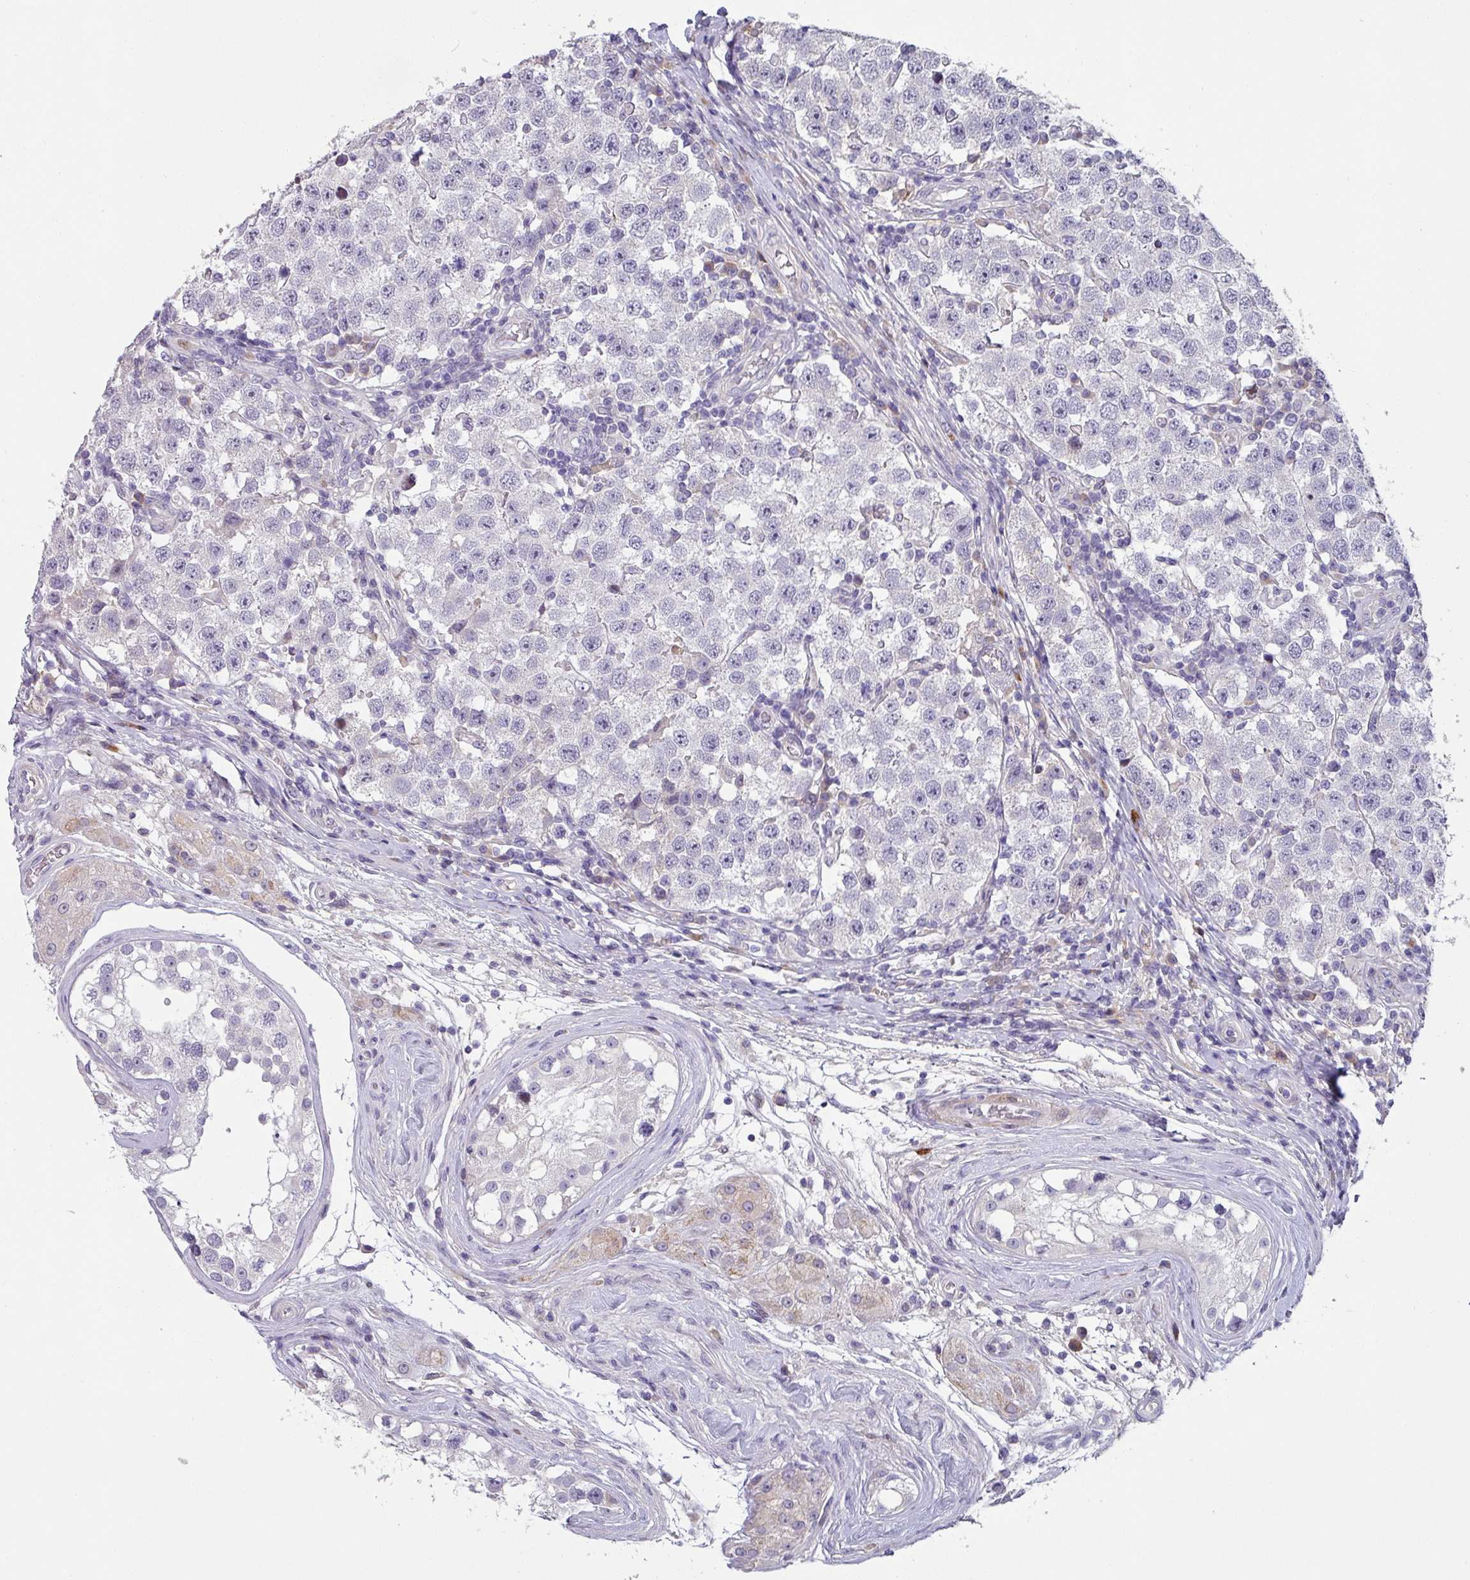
{"staining": {"intensity": "negative", "quantity": "none", "location": "none"}, "tissue": "testis cancer", "cell_type": "Tumor cells", "image_type": "cancer", "snomed": [{"axis": "morphology", "description": "Seminoma, NOS"}, {"axis": "topography", "description": "Testis"}], "caption": "Testis seminoma stained for a protein using immunohistochemistry (IHC) exhibits no expression tumor cells.", "gene": "KLHL3", "patient": {"sex": "male", "age": 34}}